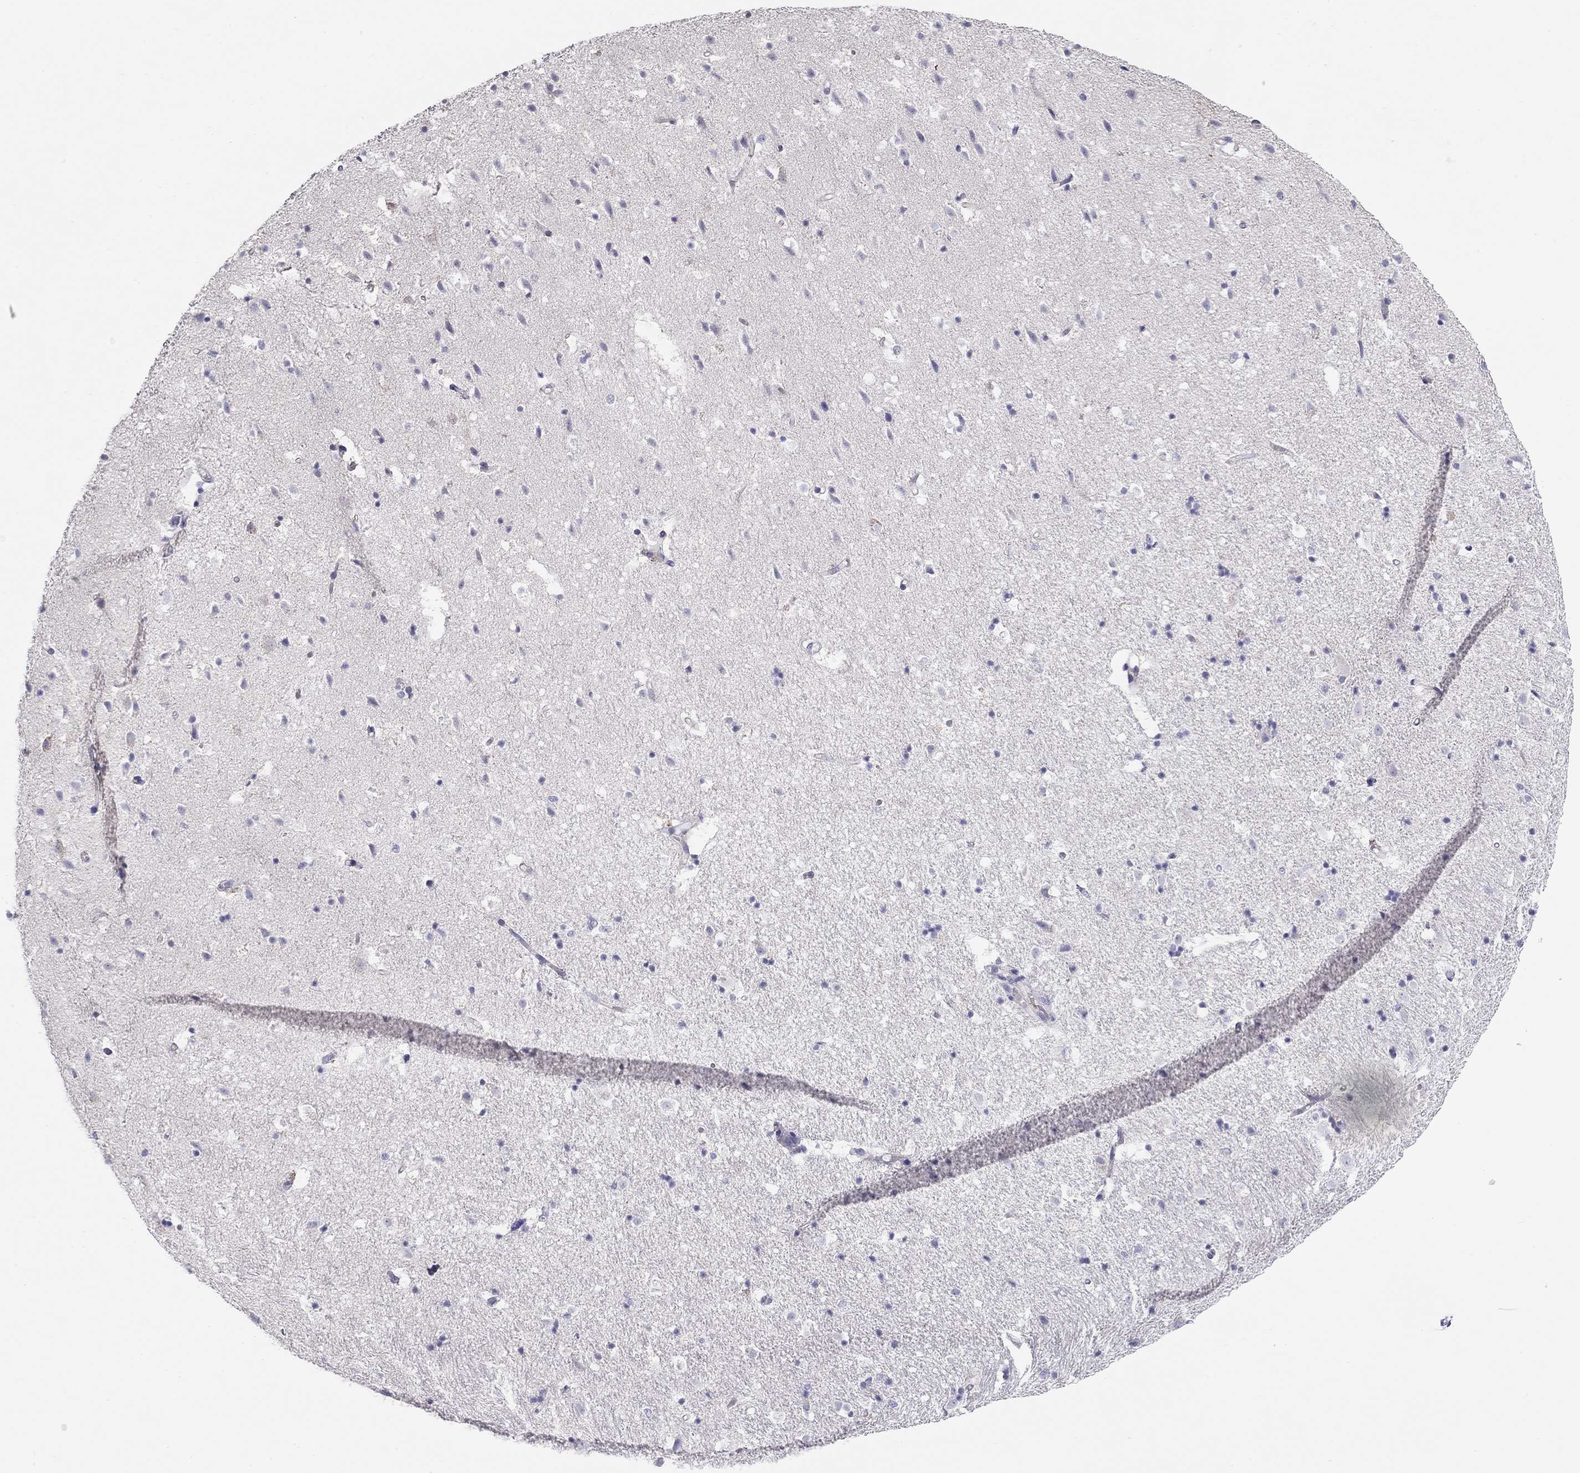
{"staining": {"intensity": "negative", "quantity": "none", "location": "none"}, "tissue": "hippocampus", "cell_type": "Glial cells", "image_type": "normal", "snomed": [{"axis": "morphology", "description": "Normal tissue, NOS"}, {"axis": "topography", "description": "Hippocampus"}], "caption": "Protein analysis of unremarkable hippocampus reveals no significant positivity in glial cells.", "gene": "KCNV2", "patient": {"sex": "male", "age": 49}}